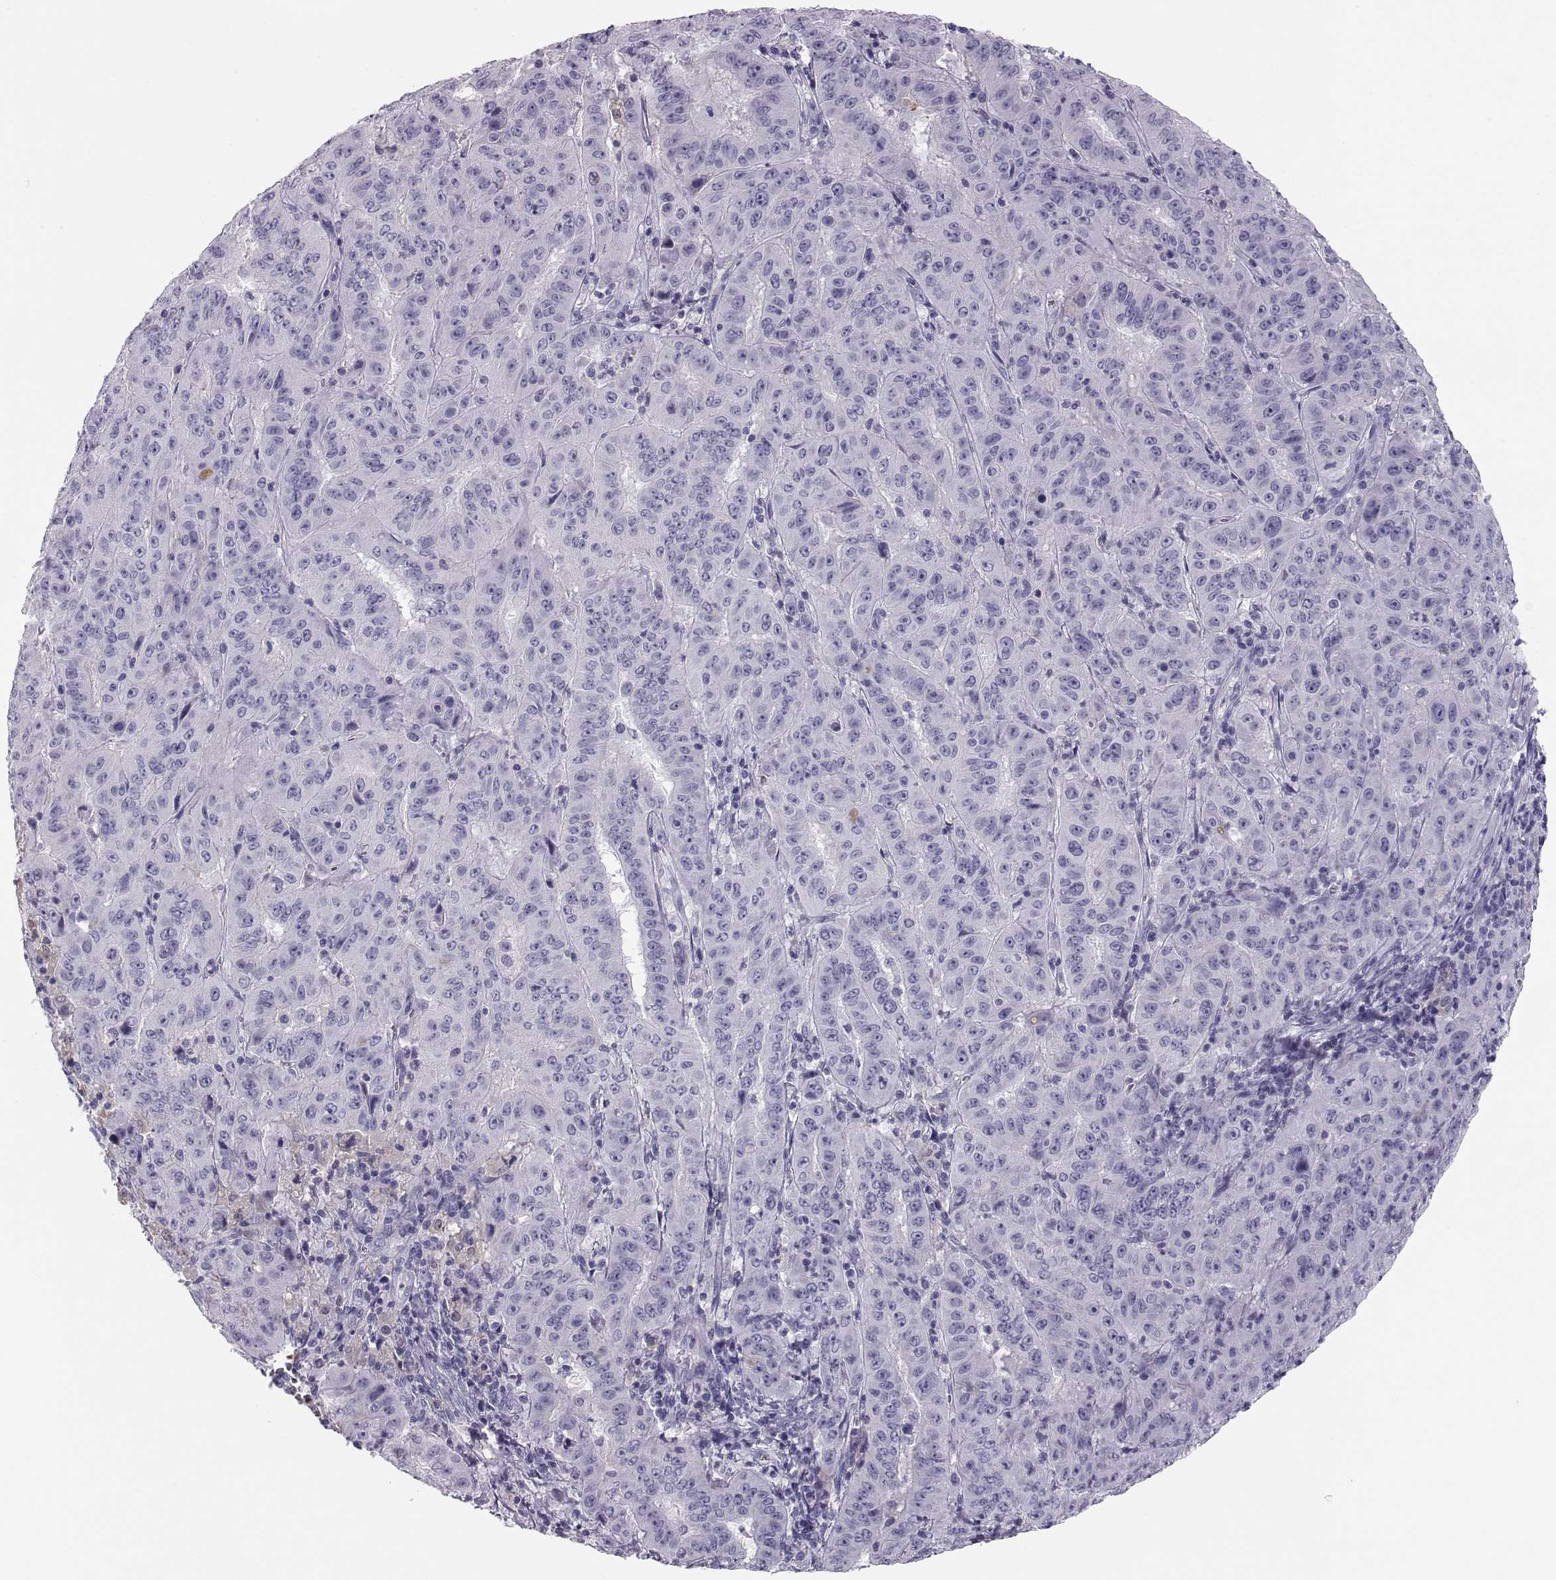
{"staining": {"intensity": "negative", "quantity": "none", "location": "none"}, "tissue": "pancreatic cancer", "cell_type": "Tumor cells", "image_type": "cancer", "snomed": [{"axis": "morphology", "description": "Adenocarcinoma, NOS"}, {"axis": "topography", "description": "Pancreas"}], "caption": "High magnification brightfield microscopy of adenocarcinoma (pancreatic) stained with DAB (brown) and counterstained with hematoxylin (blue): tumor cells show no significant staining. (DAB IHC, high magnification).", "gene": "MAGEB2", "patient": {"sex": "male", "age": 63}}